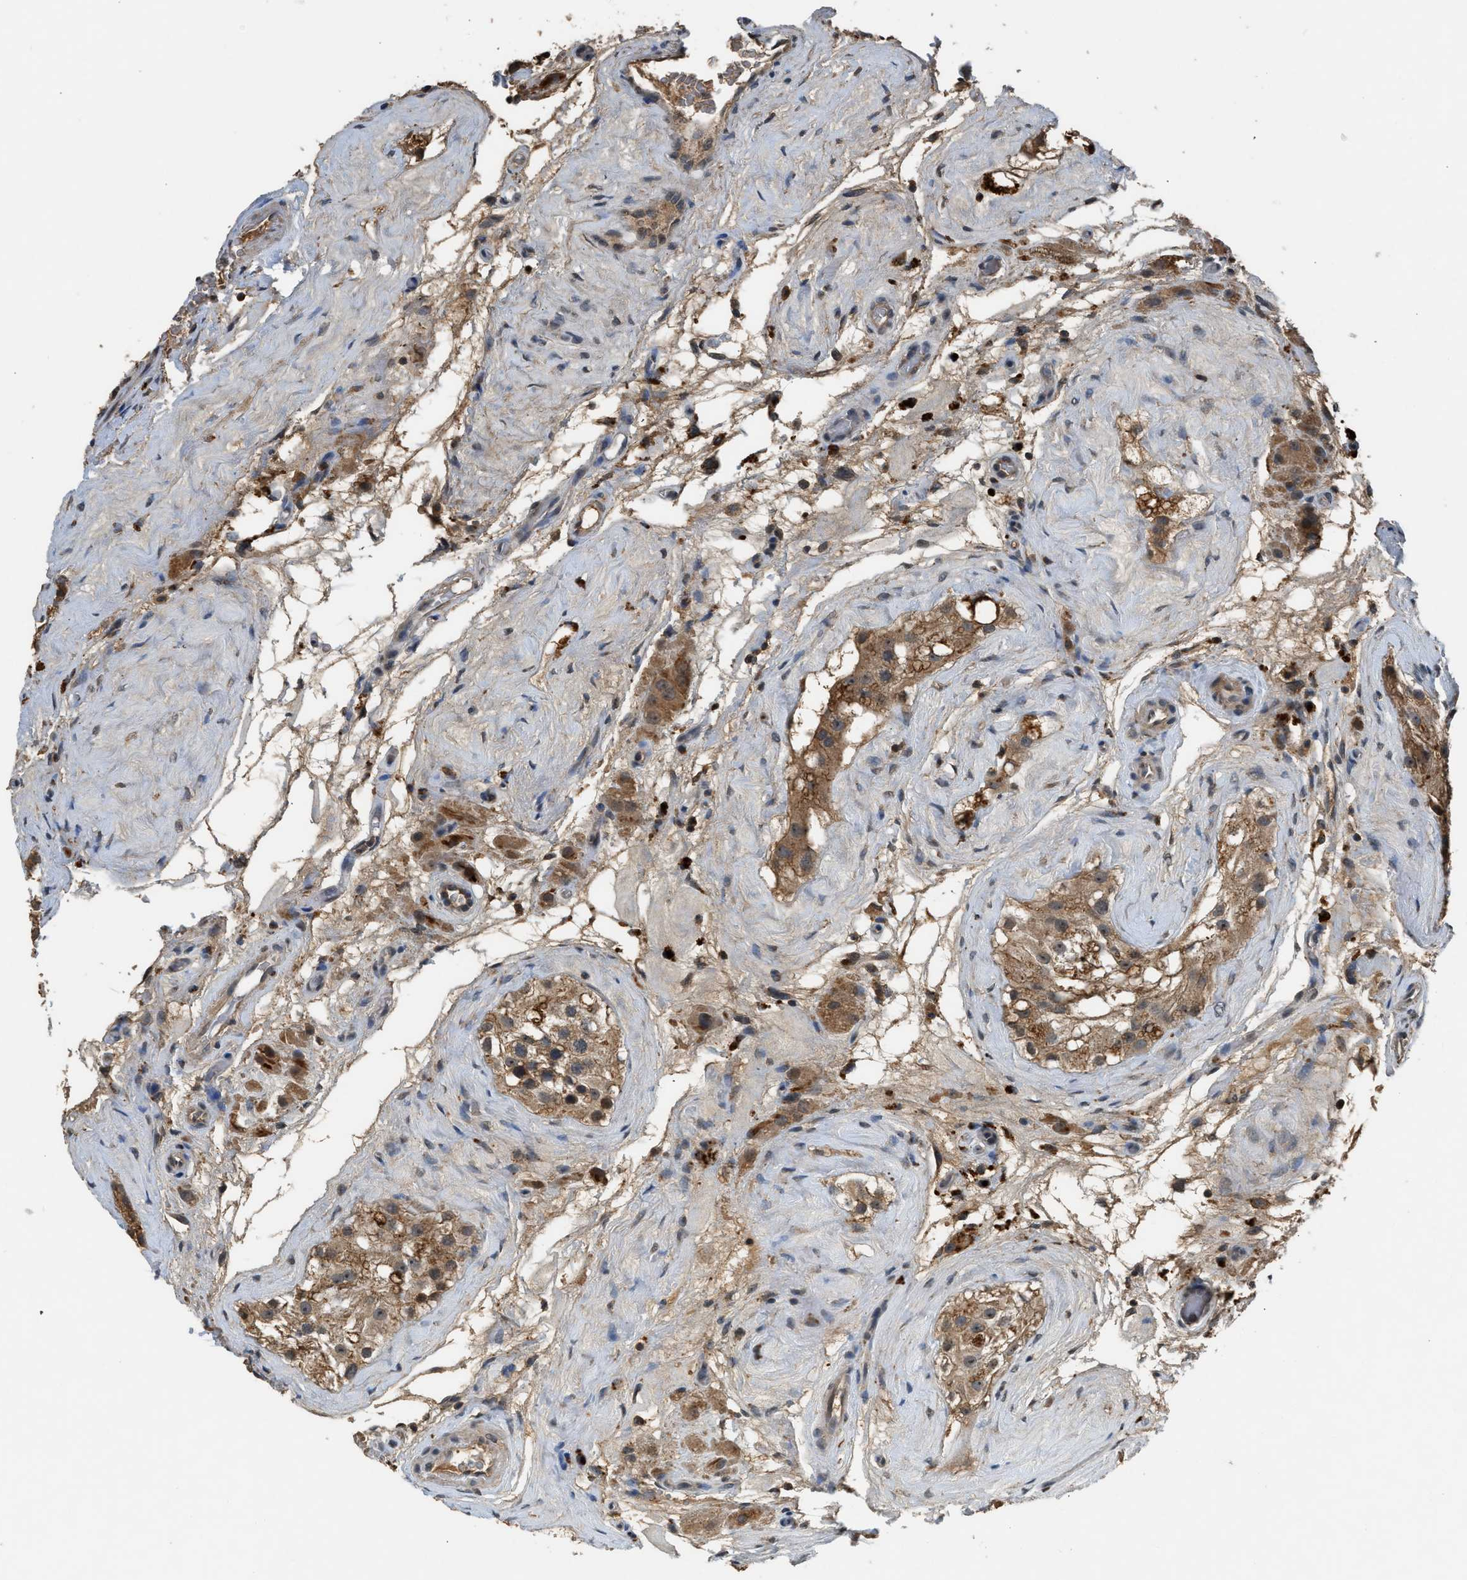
{"staining": {"intensity": "moderate", "quantity": ">75%", "location": "cytoplasmic/membranous"}, "tissue": "testis", "cell_type": "Cells in seminiferous ducts", "image_type": "normal", "snomed": [{"axis": "morphology", "description": "Normal tissue, NOS"}, {"axis": "morphology", "description": "Seminoma, NOS"}, {"axis": "topography", "description": "Testis"}], "caption": "IHC of benign human testis demonstrates medium levels of moderate cytoplasmic/membranous staining in approximately >75% of cells in seminiferous ducts. The staining was performed using DAB (3,3'-diaminobenzidine) to visualize the protein expression in brown, while the nuclei were stained in blue with hematoxylin (Magnification: 20x).", "gene": "SLC15A4", "patient": {"sex": "male", "age": 71}}